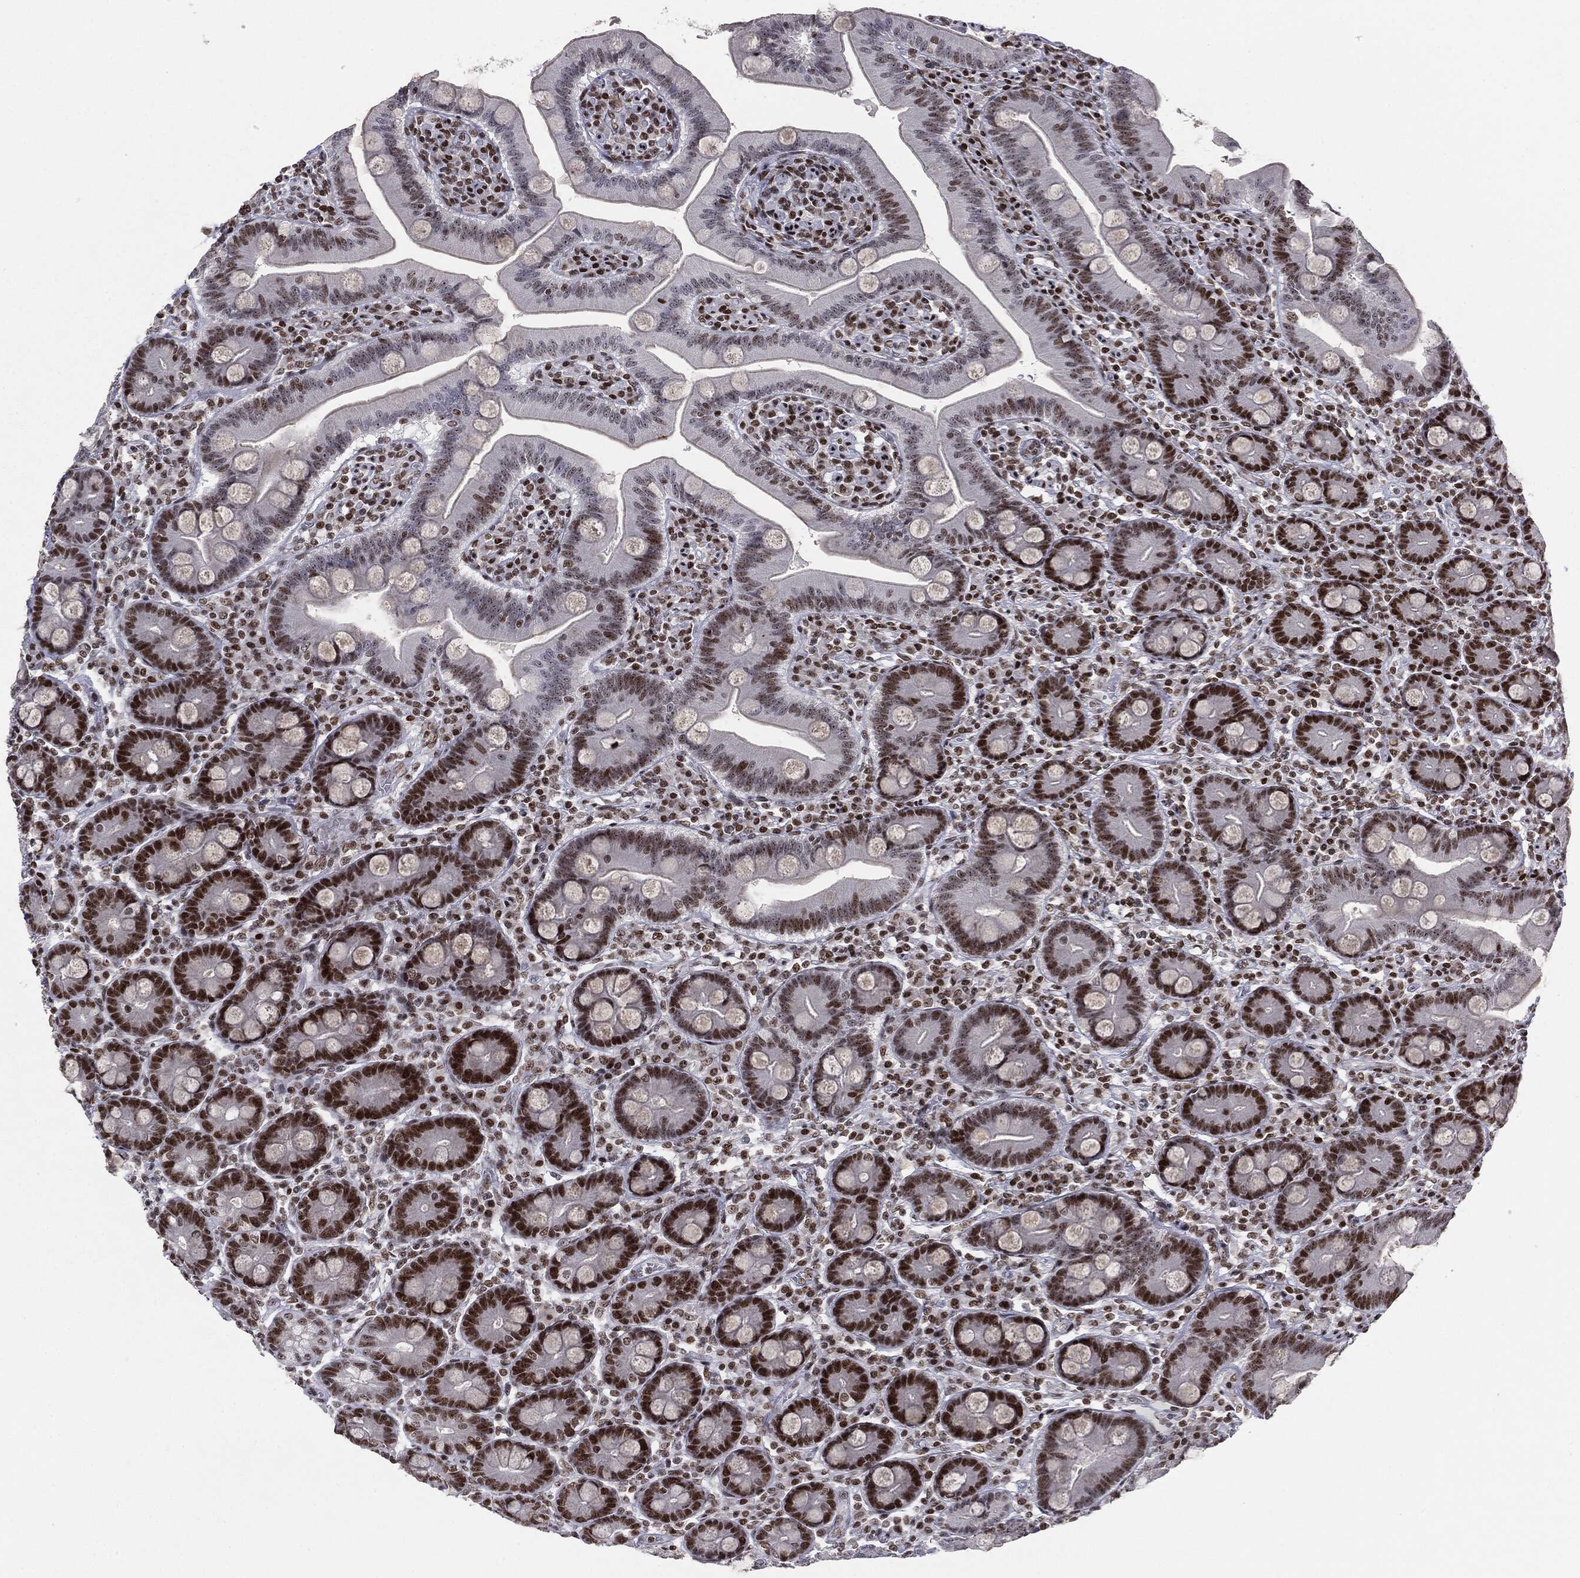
{"staining": {"intensity": "strong", "quantity": "25%-75%", "location": "nuclear"}, "tissue": "duodenum", "cell_type": "Glandular cells", "image_type": "normal", "snomed": [{"axis": "morphology", "description": "Normal tissue, NOS"}, {"axis": "topography", "description": "Duodenum"}], "caption": "Strong nuclear staining for a protein is appreciated in approximately 25%-75% of glandular cells of normal duodenum using immunohistochemistry (IHC).", "gene": "MDC1", "patient": {"sex": "male", "age": 59}}